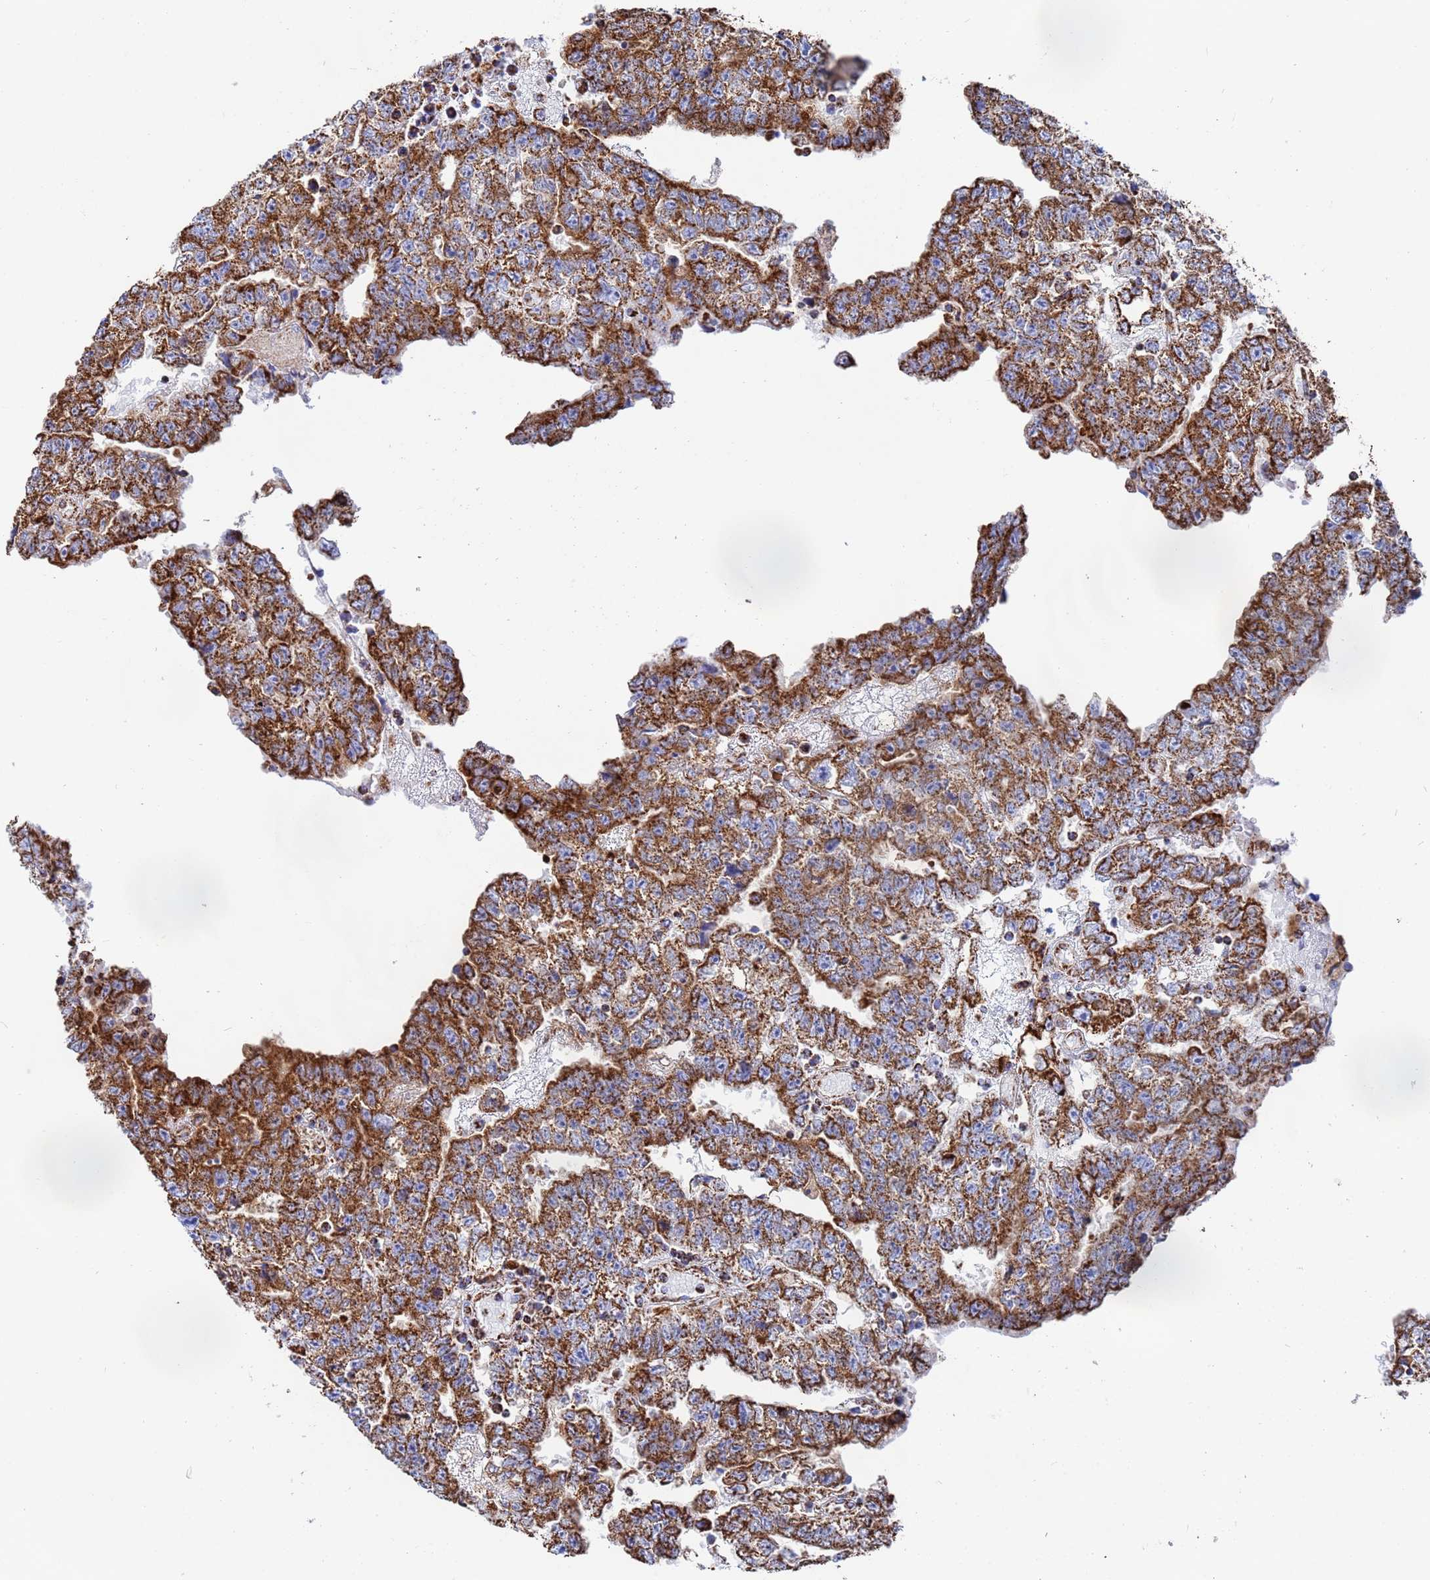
{"staining": {"intensity": "strong", "quantity": ">75%", "location": "cytoplasmic/membranous"}, "tissue": "testis cancer", "cell_type": "Tumor cells", "image_type": "cancer", "snomed": [{"axis": "morphology", "description": "Carcinoma, Embryonal, NOS"}, {"axis": "topography", "description": "Testis"}], "caption": "Testis cancer was stained to show a protein in brown. There is high levels of strong cytoplasmic/membranous staining in about >75% of tumor cells.", "gene": "GLUD1", "patient": {"sex": "male", "age": 25}}